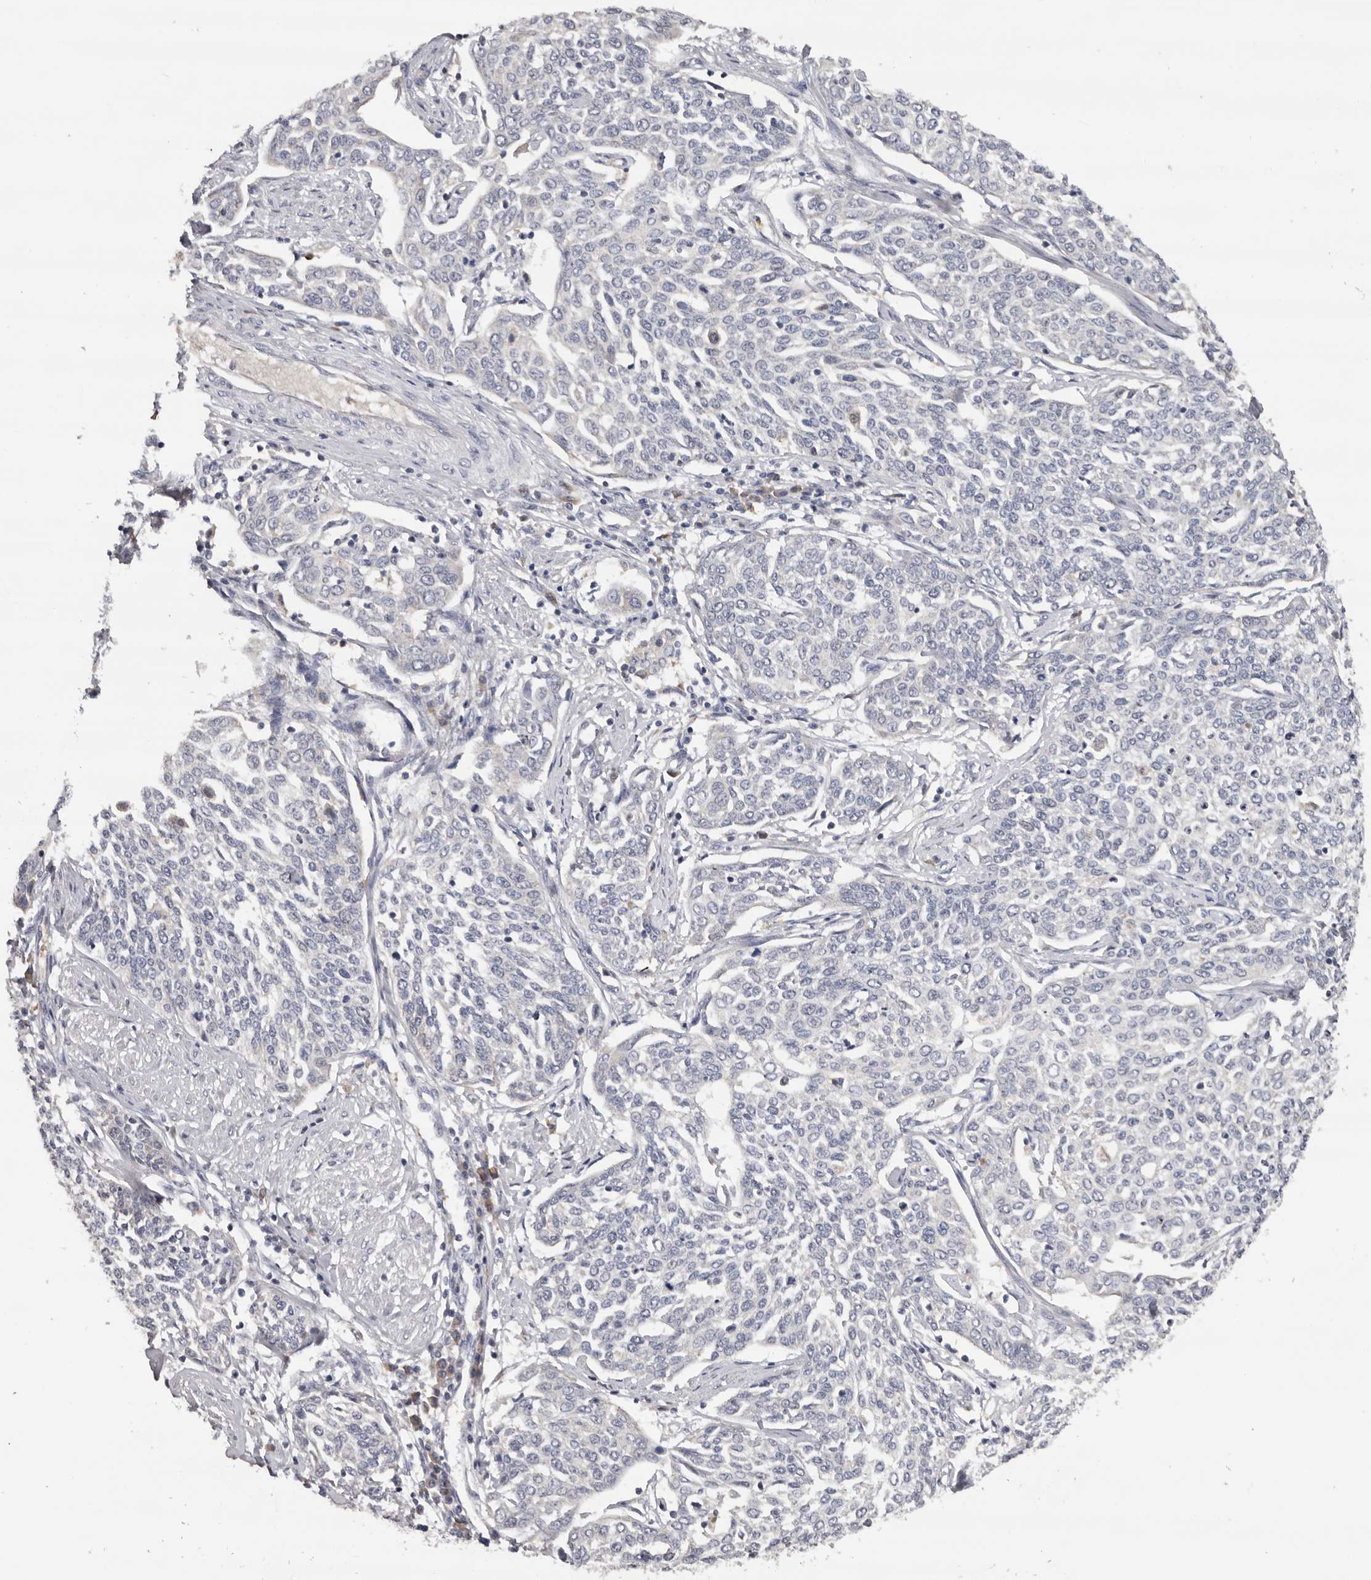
{"staining": {"intensity": "negative", "quantity": "none", "location": "none"}, "tissue": "cervical cancer", "cell_type": "Tumor cells", "image_type": "cancer", "snomed": [{"axis": "morphology", "description": "Squamous cell carcinoma, NOS"}, {"axis": "topography", "description": "Cervix"}], "caption": "Tumor cells are negative for brown protein staining in squamous cell carcinoma (cervical). The staining was performed using DAB to visualize the protein expression in brown, while the nuclei were stained in blue with hematoxylin (Magnification: 20x).", "gene": "KIF2B", "patient": {"sex": "female", "age": 34}}